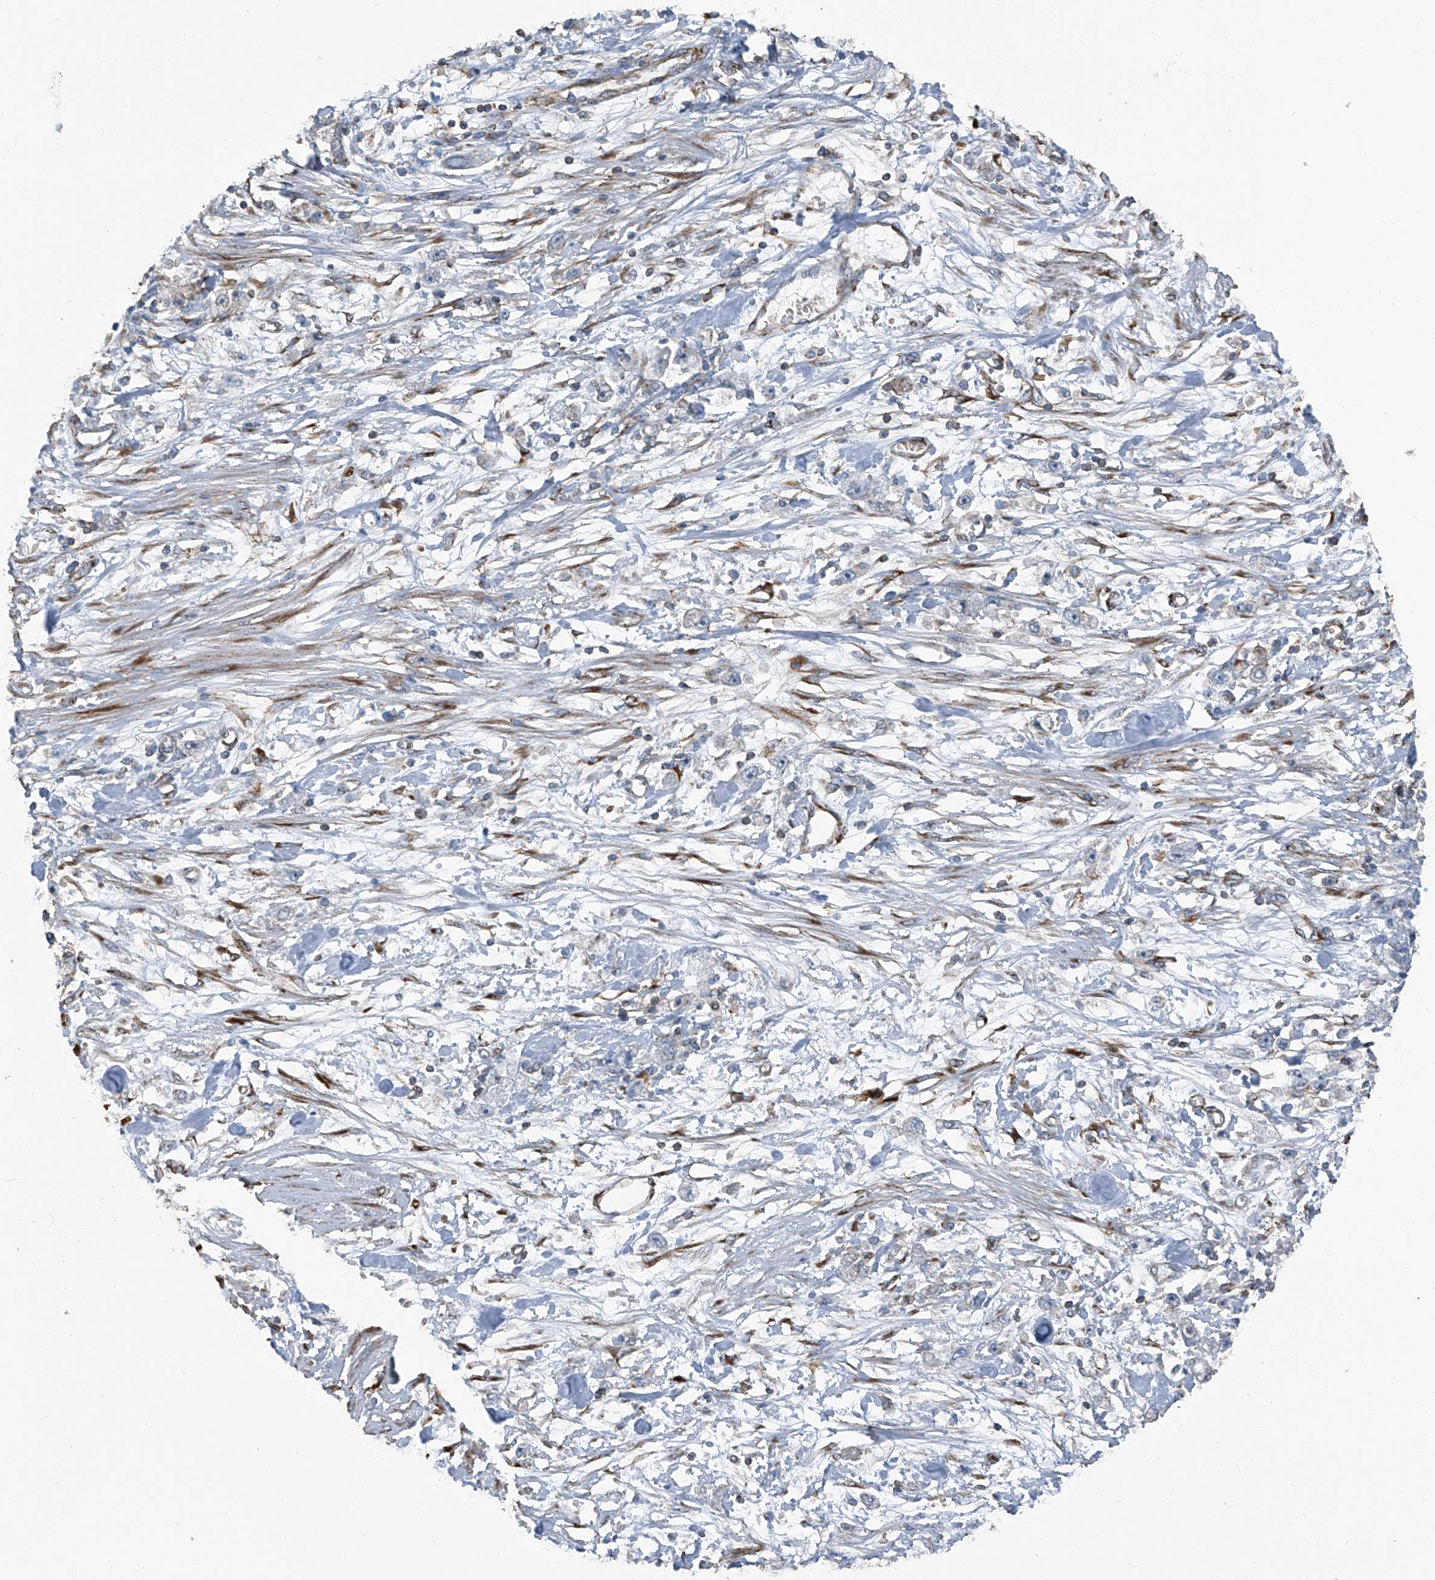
{"staining": {"intensity": "negative", "quantity": "none", "location": "none"}, "tissue": "stomach cancer", "cell_type": "Tumor cells", "image_type": "cancer", "snomed": [{"axis": "morphology", "description": "Adenocarcinoma, NOS"}, {"axis": "topography", "description": "Stomach"}], "caption": "High power microscopy photomicrograph of an immunohistochemistry (IHC) histopathology image of stomach adenocarcinoma, revealing no significant staining in tumor cells.", "gene": "SEPTIN7", "patient": {"sex": "female", "age": 59}}